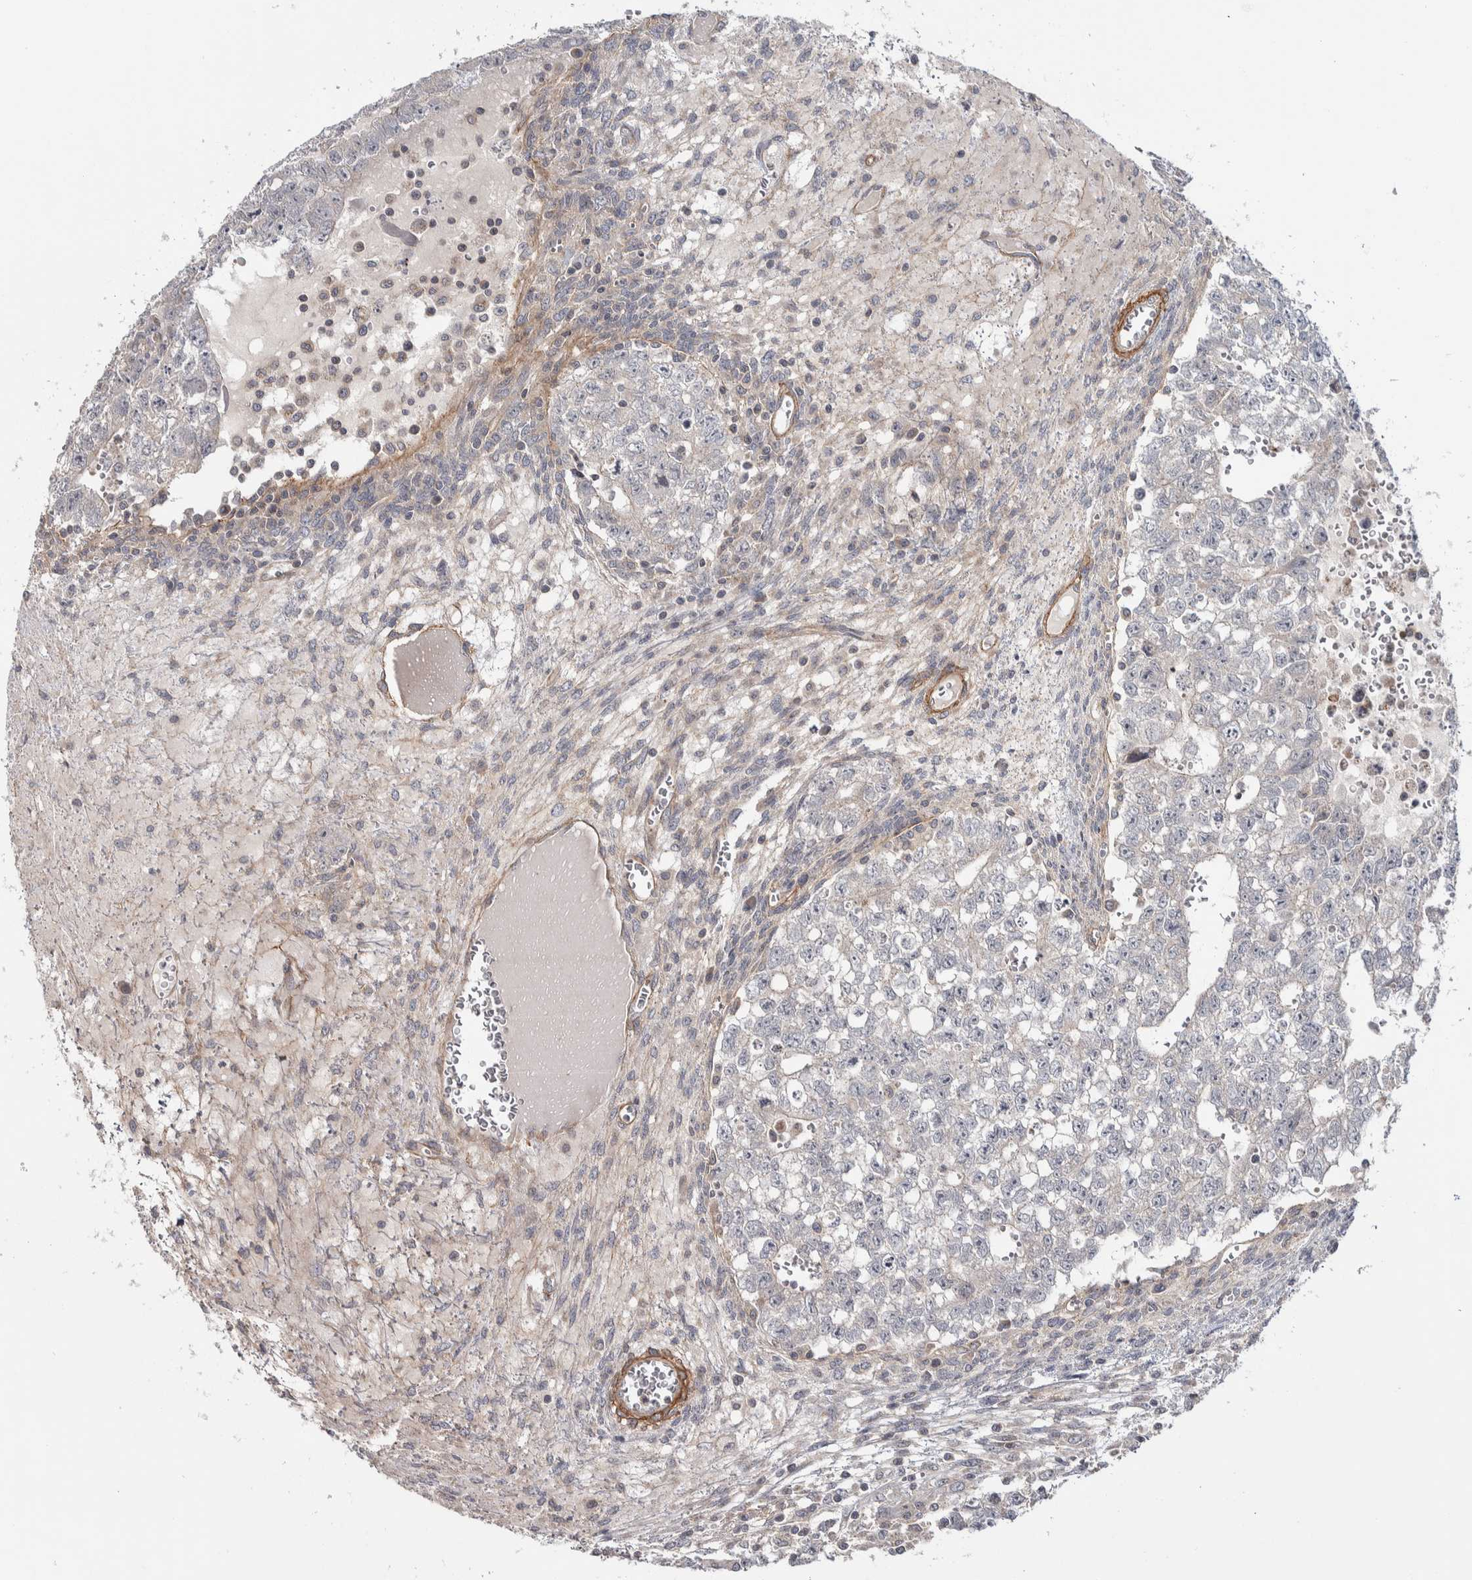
{"staining": {"intensity": "negative", "quantity": "none", "location": "none"}, "tissue": "testis cancer", "cell_type": "Tumor cells", "image_type": "cancer", "snomed": [{"axis": "morphology", "description": "Seminoma, NOS"}, {"axis": "morphology", "description": "Carcinoma, Embryonal, NOS"}, {"axis": "topography", "description": "Testis"}], "caption": "This photomicrograph is of testis seminoma stained with IHC to label a protein in brown with the nuclei are counter-stained blue. There is no staining in tumor cells.", "gene": "CHMP4C", "patient": {"sex": "male", "age": 38}}